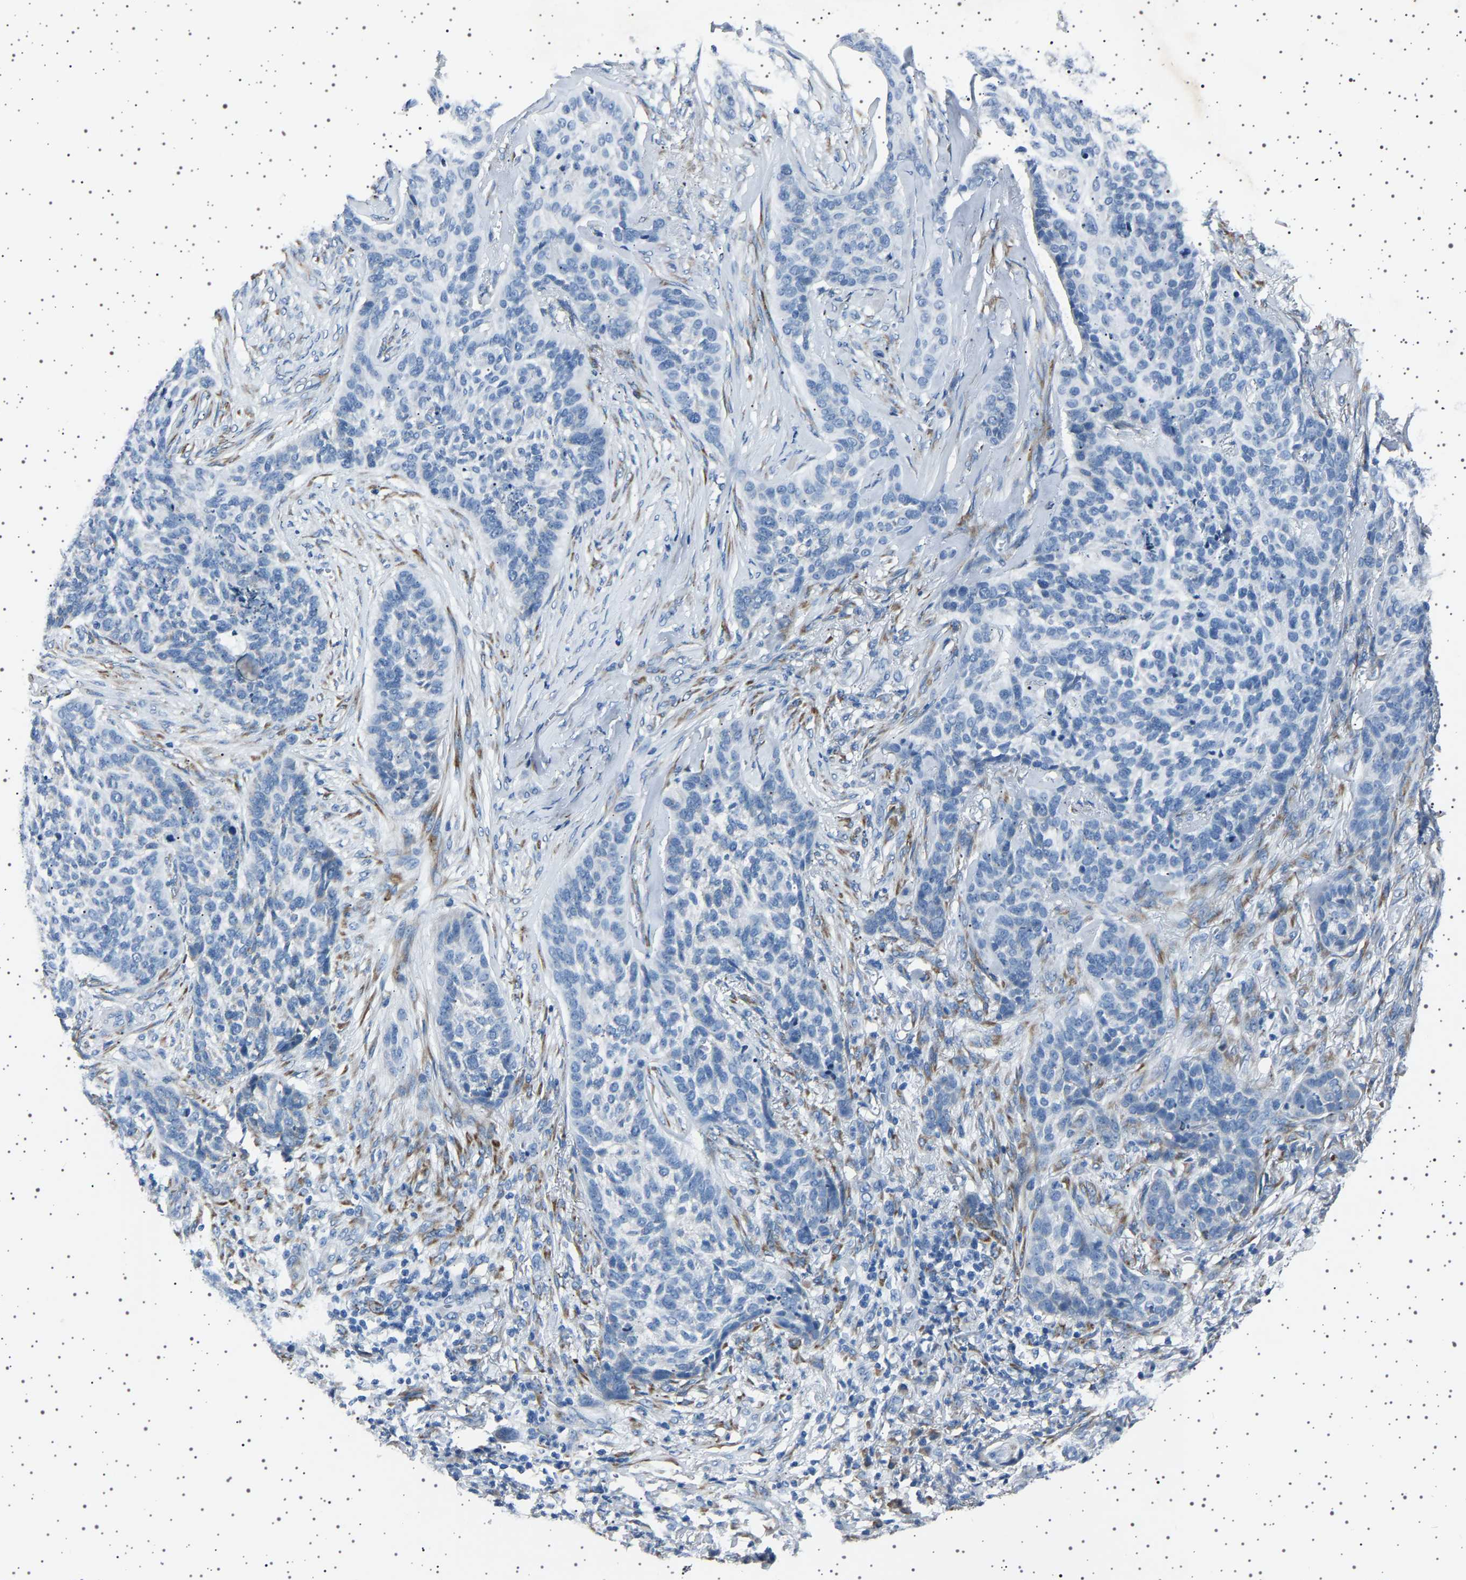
{"staining": {"intensity": "negative", "quantity": "none", "location": "none"}, "tissue": "skin cancer", "cell_type": "Tumor cells", "image_type": "cancer", "snomed": [{"axis": "morphology", "description": "Basal cell carcinoma"}, {"axis": "topography", "description": "Skin"}], "caption": "Immunohistochemistry (IHC) photomicrograph of human skin basal cell carcinoma stained for a protein (brown), which reveals no expression in tumor cells. (DAB (3,3'-diaminobenzidine) IHC, high magnification).", "gene": "FTCD", "patient": {"sex": "male", "age": 85}}